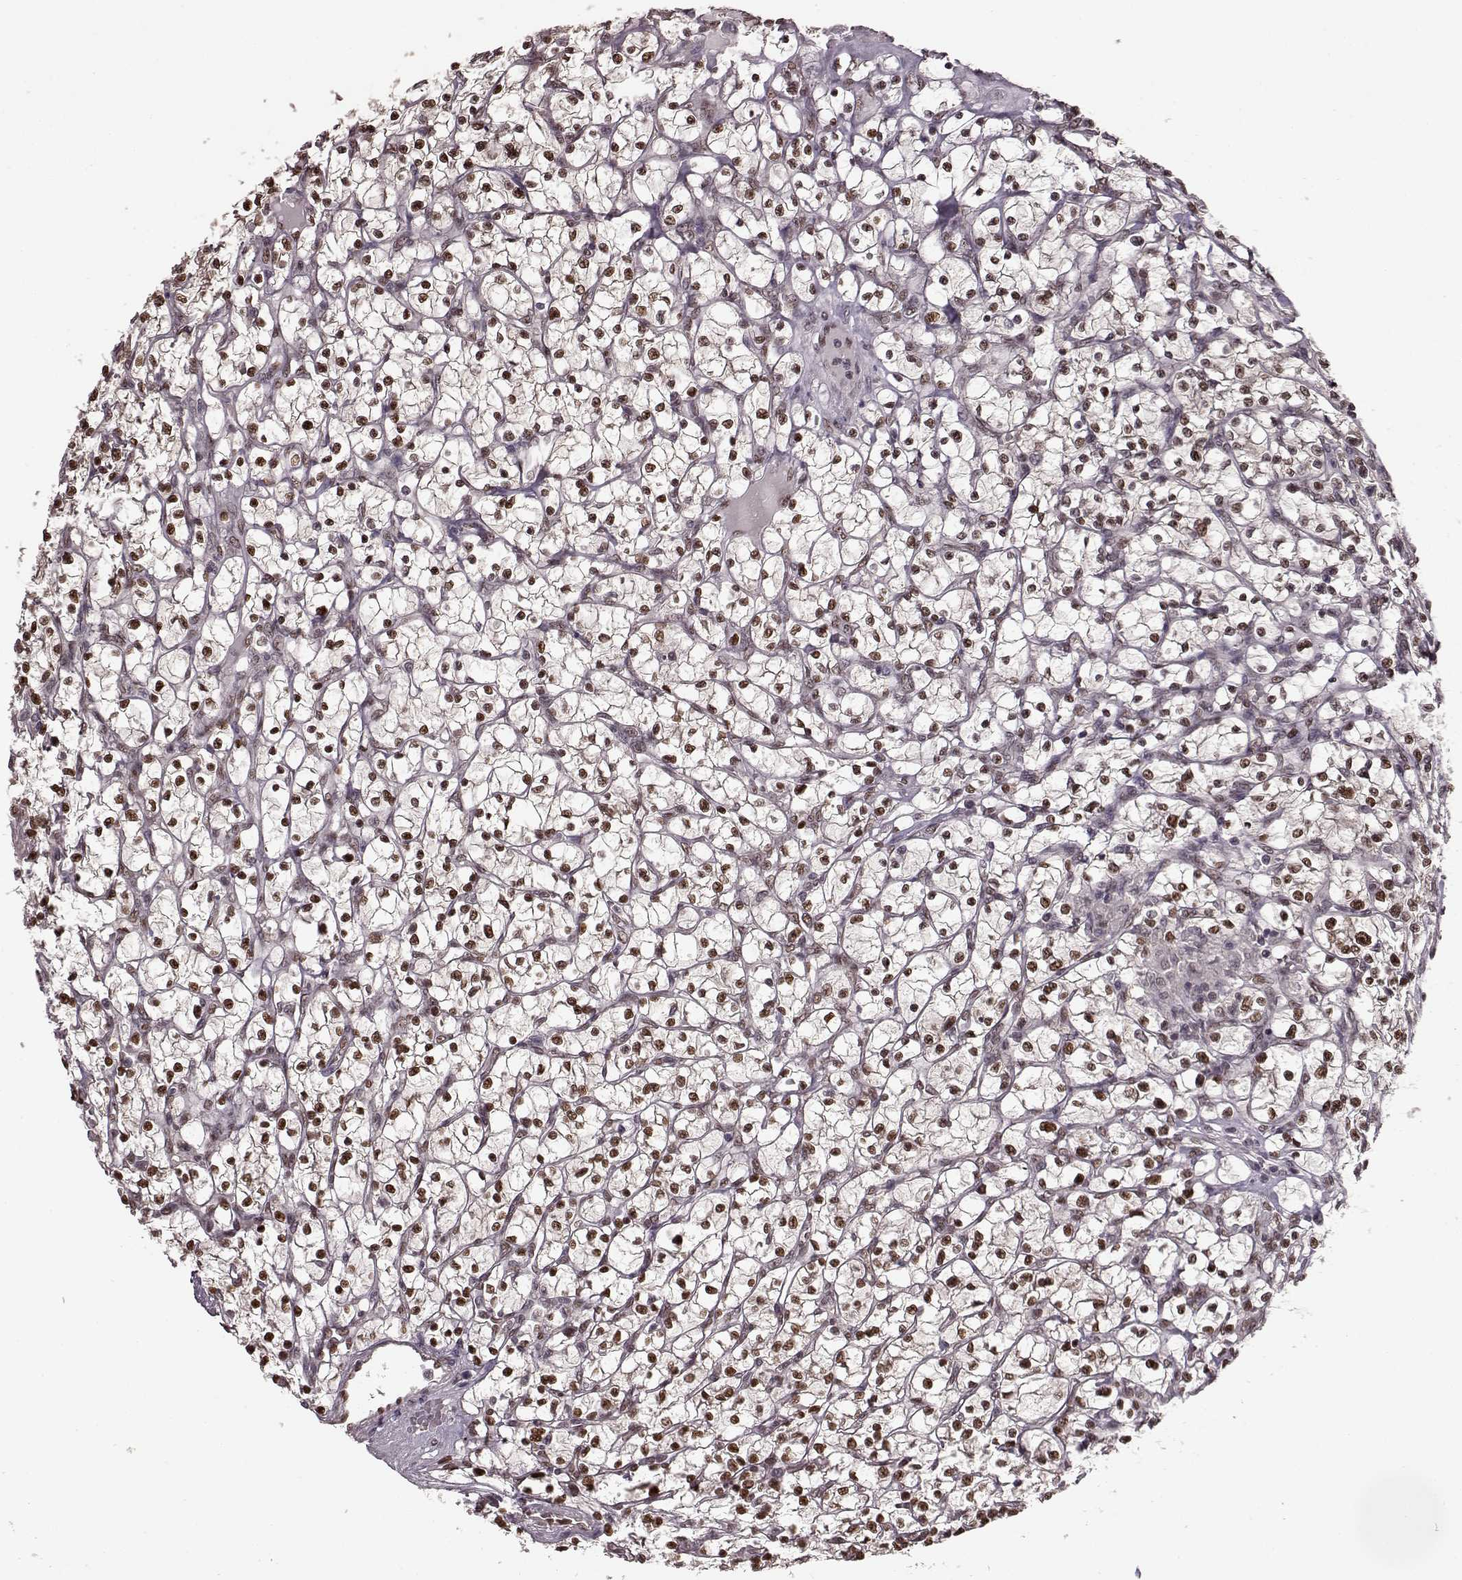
{"staining": {"intensity": "strong", "quantity": ">75%", "location": "nuclear"}, "tissue": "renal cancer", "cell_type": "Tumor cells", "image_type": "cancer", "snomed": [{"axis": "morphology", "description": "Adenocarcinoma, NOS"}, {"axis": "topography", "description": "Kidney"}], "caption": "Protein expression by immunohistochemistry (IHC) displays strong nuclear expression in approximately >75% of tumor cells in renal adenocarcinoma.", "gene": "FTO", "patient": {"sex": "female", "age": 64}}